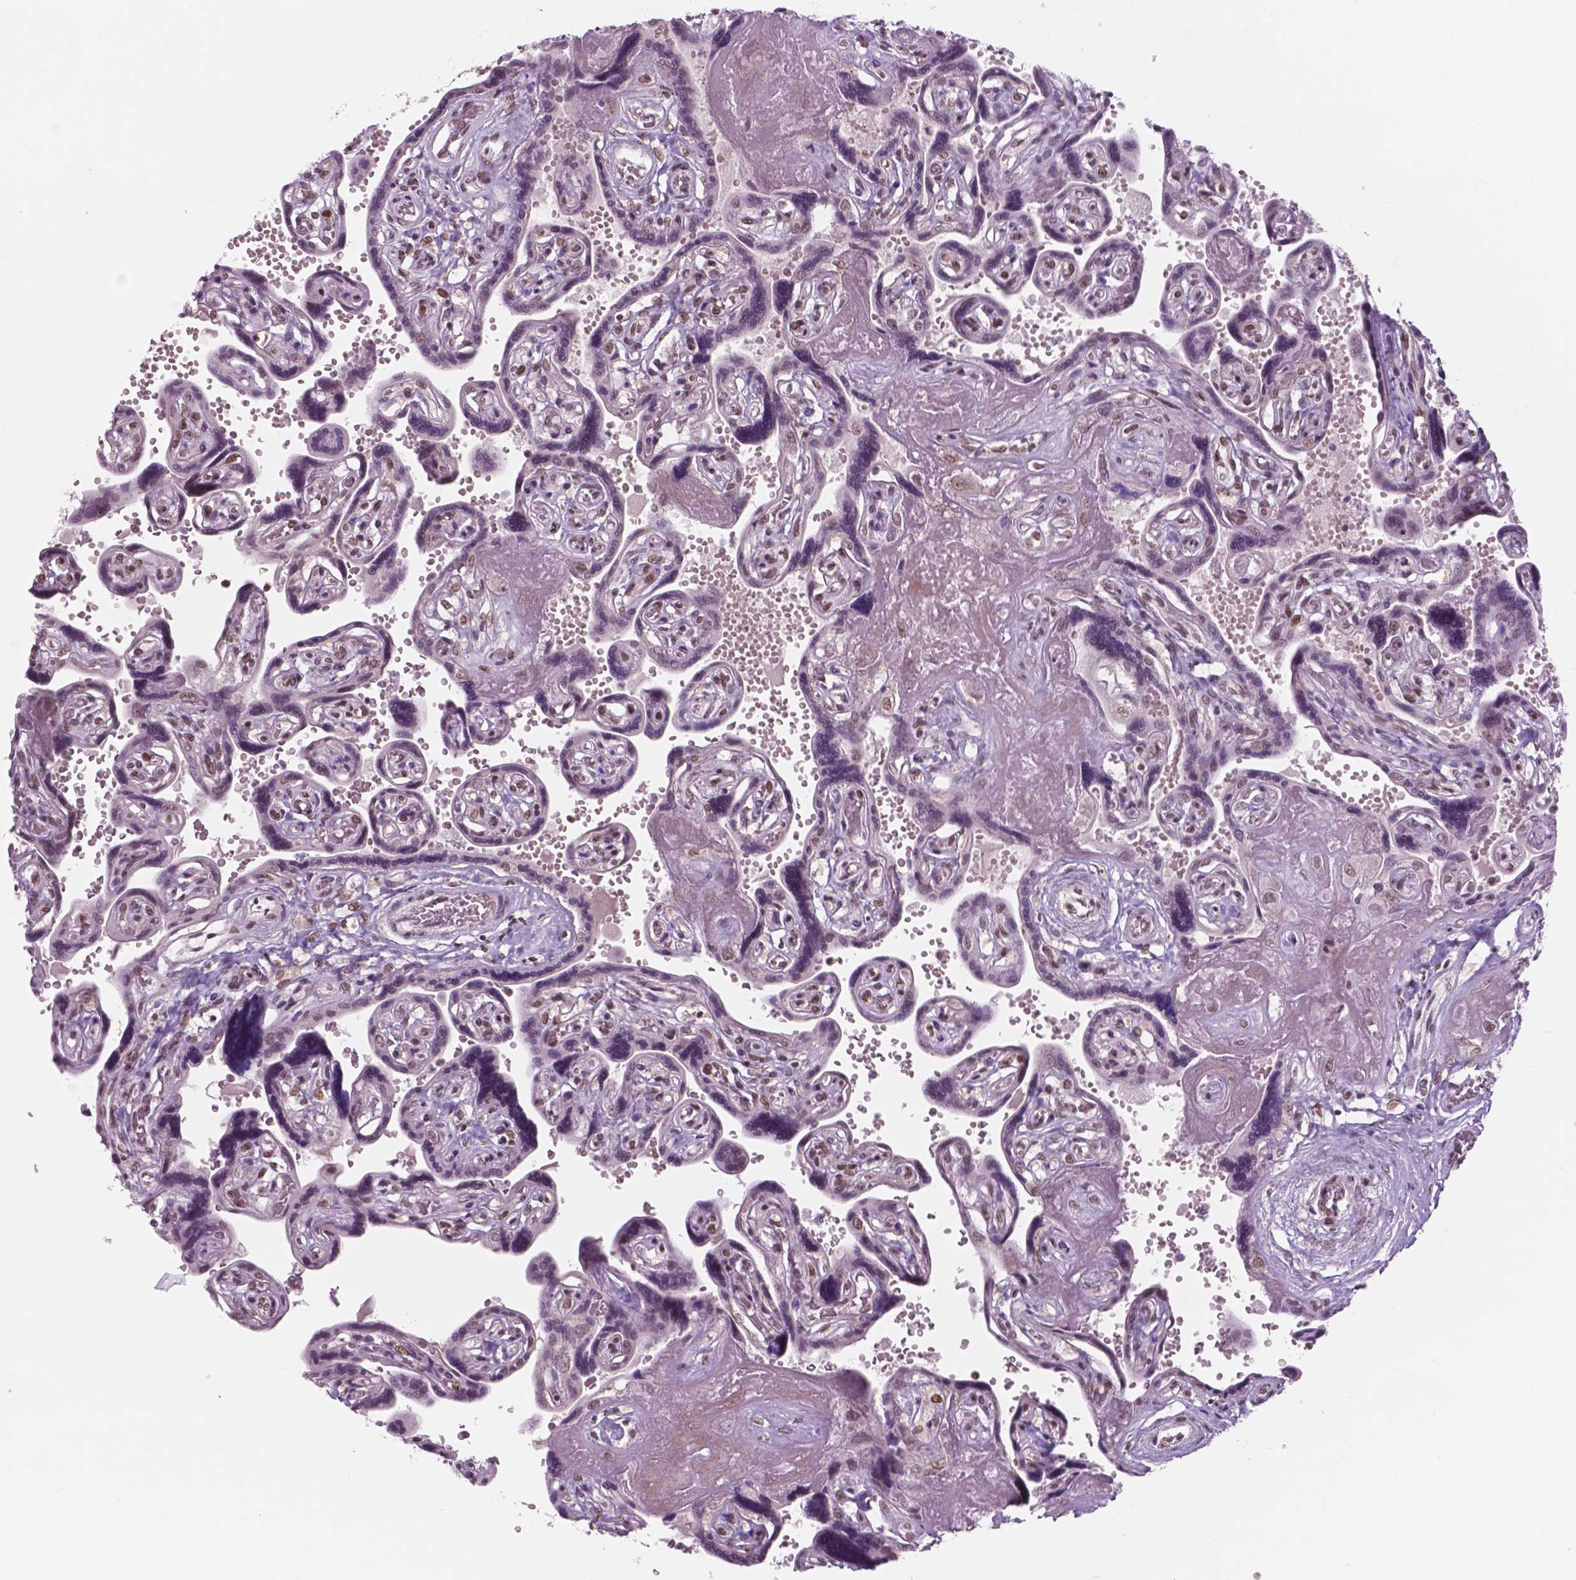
{"staining": {"intensity": "strong", "quantity": ">75%", "location": "nuclear"}, "tissue": "placenta", "cell_type": "Decidual cells", "image_type": "normal", "snomed": [{"axis": "morphology", "description": "Normal tissue, NOS"}, {"axis": "topography", "description": "Placenta"}], "caption": "Protein positivity by immunohistochemistry (IHC) reveals strong nuclear expression in about >75% of decidual cells in benign placenta. The staining was performed using DAB, with brown indicating positive protein expression. Nuclei are stained blue with hematoxylin.", "gene": "POLR2E", "patient": {"sex": "female", "age": 32}}